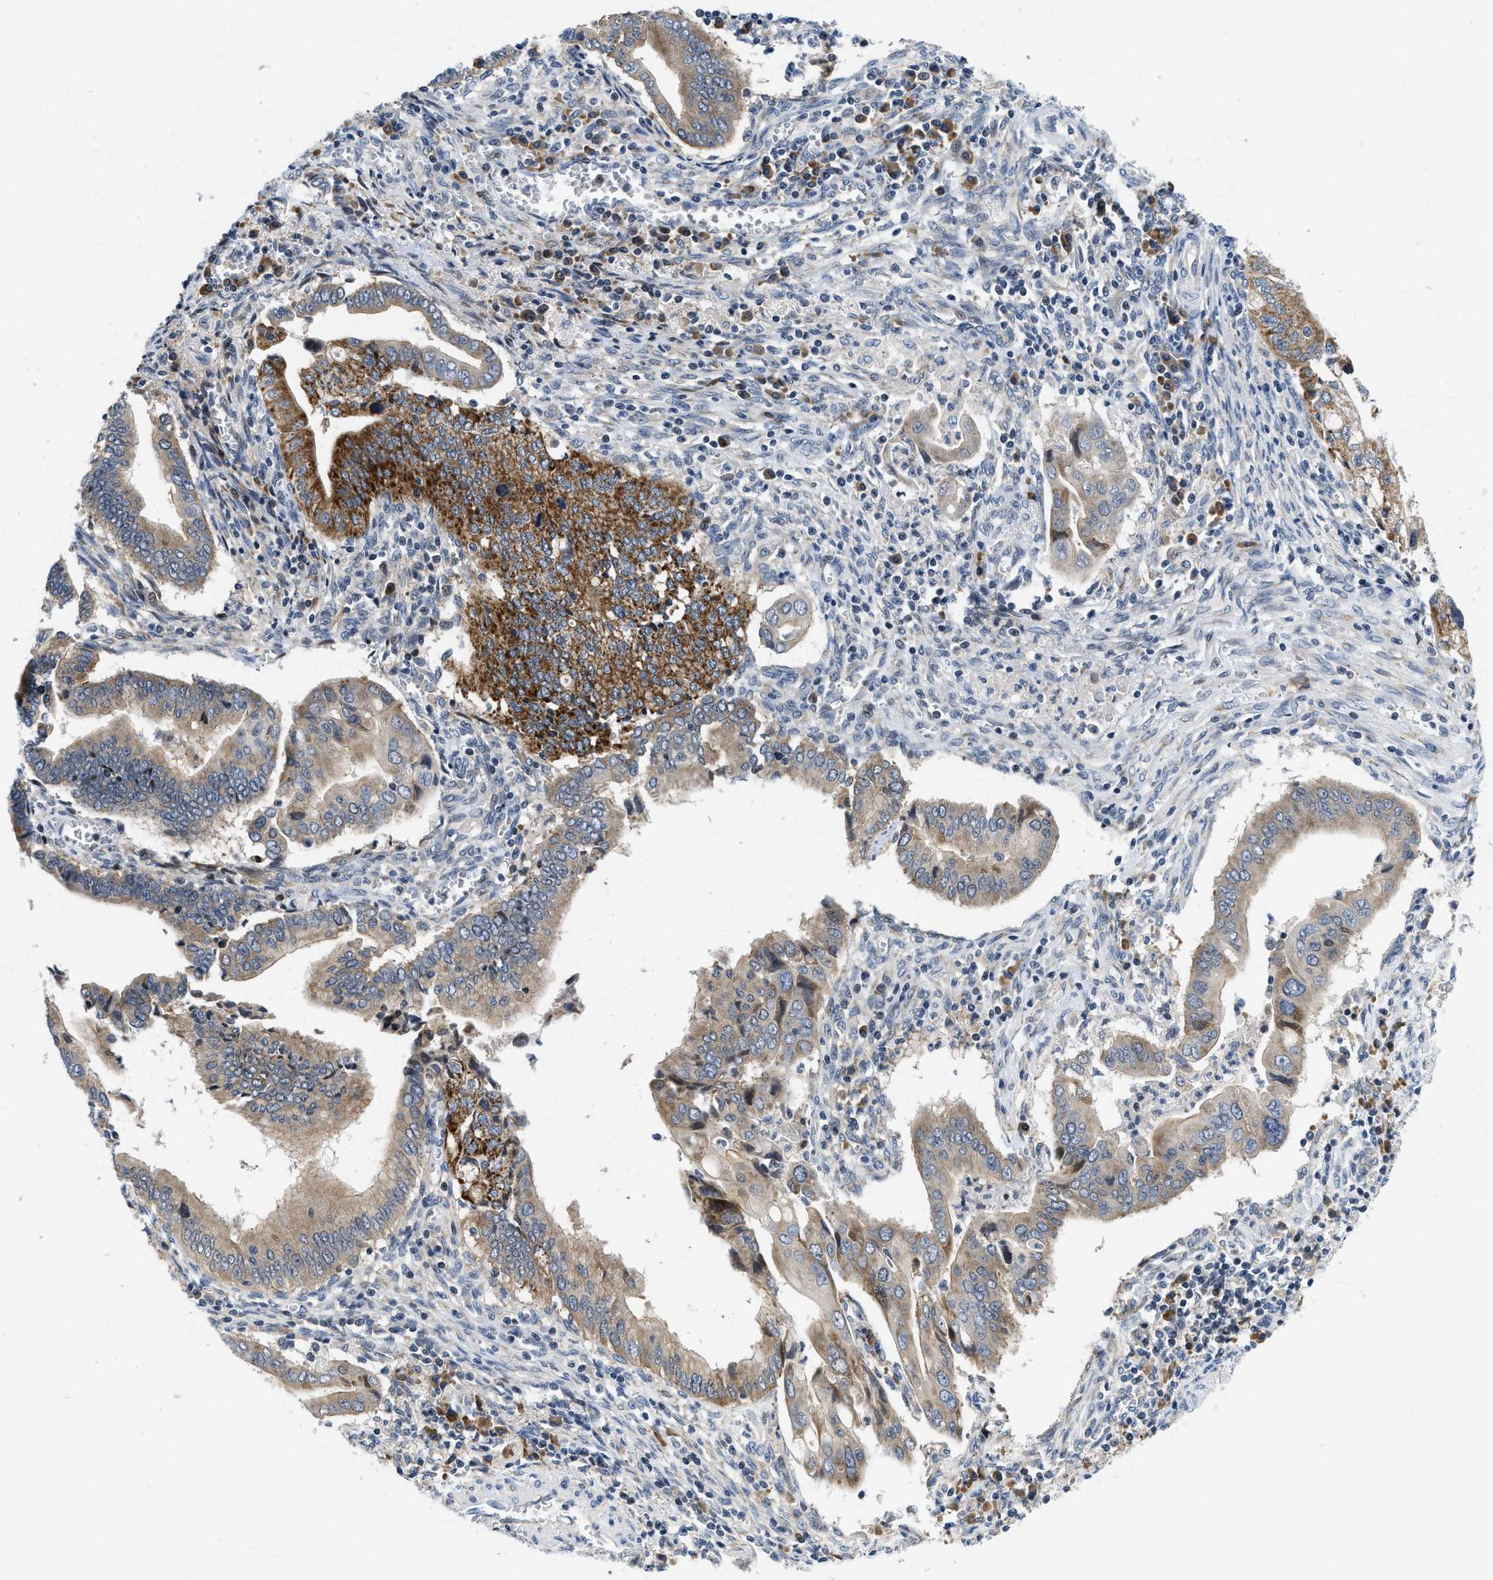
{"staining": {"intensity": "moderate", "quantity": "25%-75%", "location": "cytoplasmic/membranous"}, "tissue": "cervical cancer", "cell_type": "Tumor cells", "image_type": "cancer", "snomed": [{"axis": "morphology", "description": "Adenocarcinoma, NOS"}, {"axis": "topography", "description": "Cervix"}], "caption": "This is an image of IHC staining of adenocarcinoma (cervical), which shows moderate positivity in the cytoplasmic/membranous of tumor cells.", "gene": "IKBKE", "patient": {"sex": "female", "age": 44}}